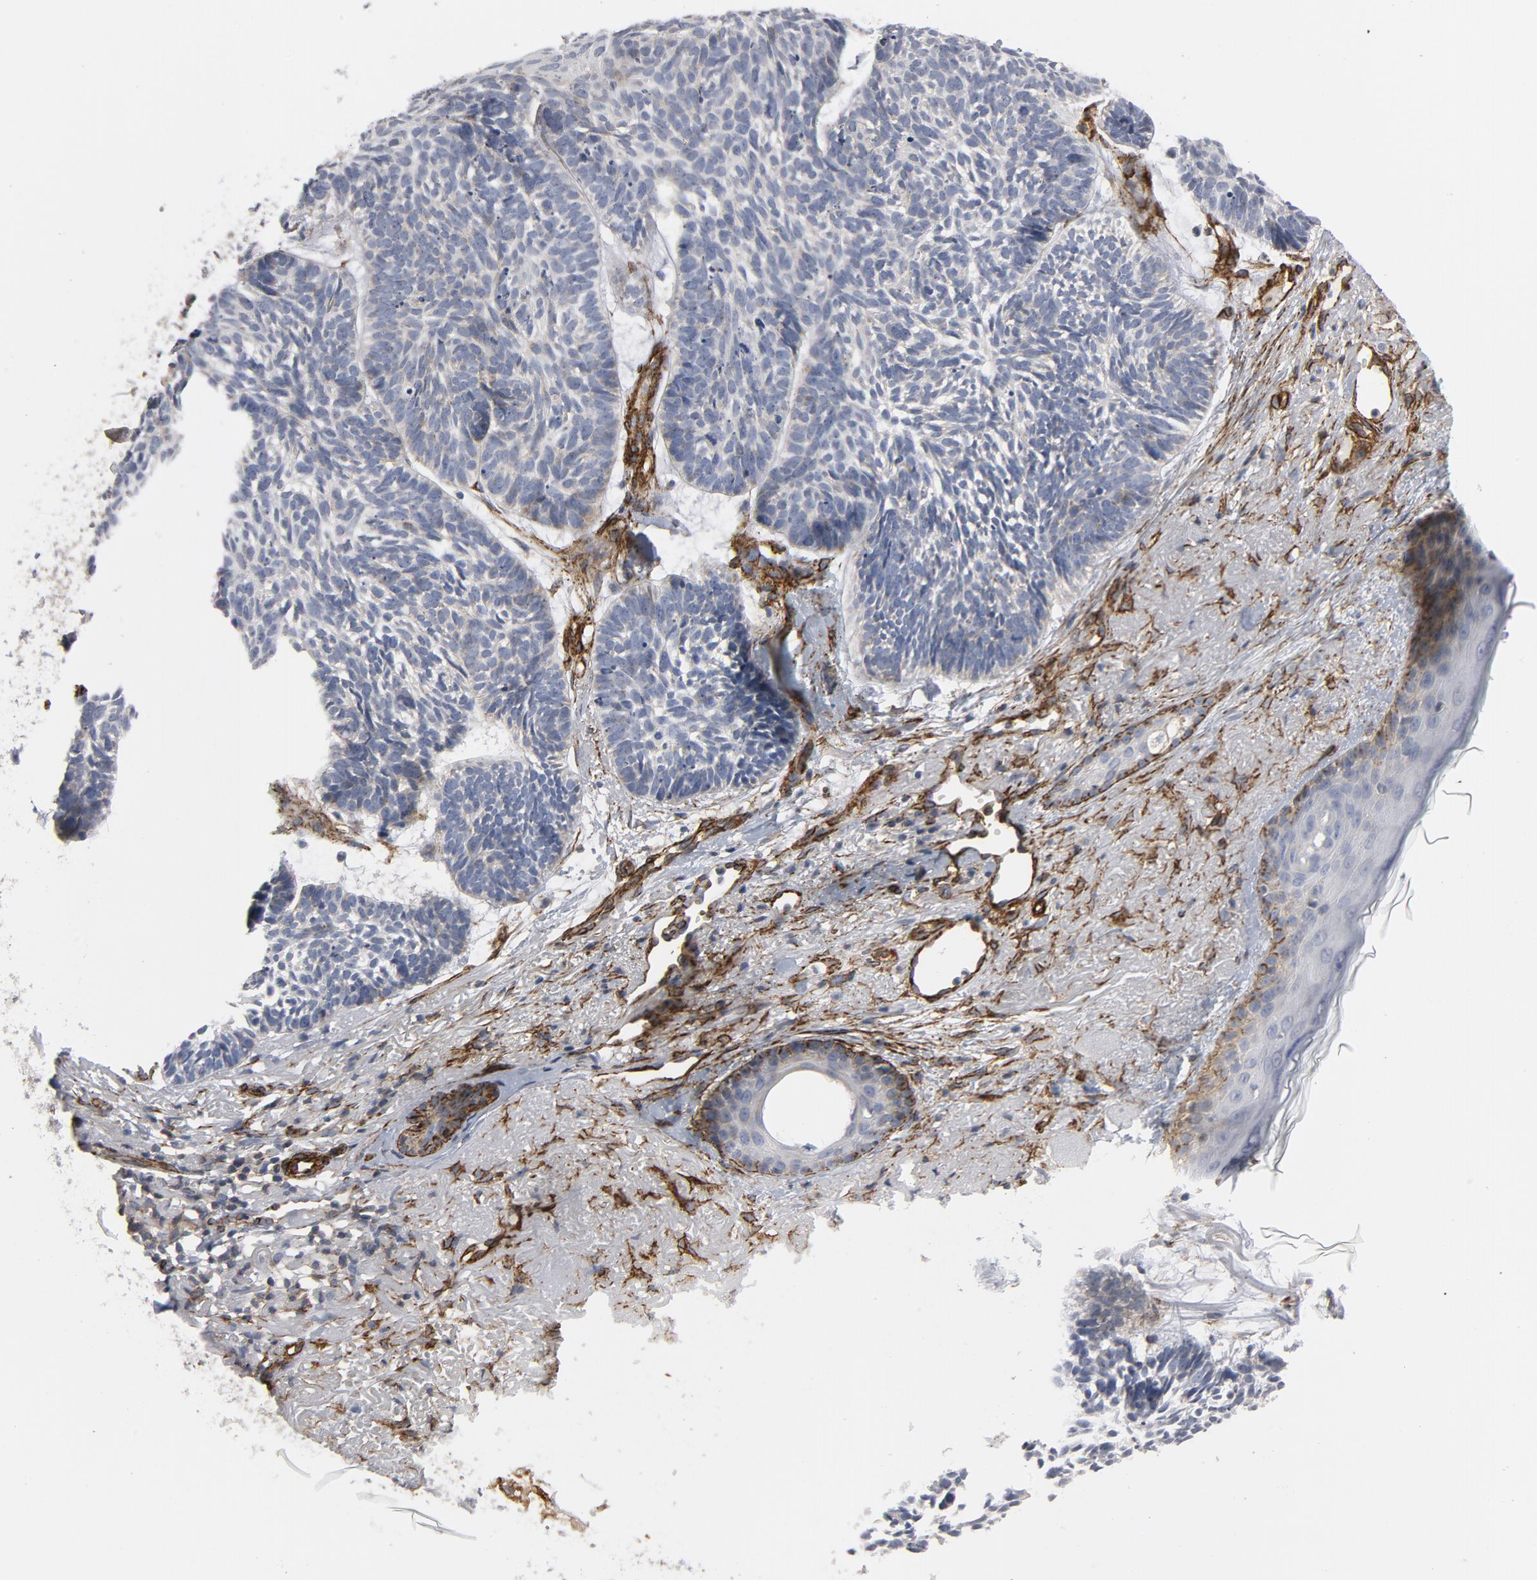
{"staining": {"intensity": "strong", "quantity": "<25%", "location": "cytoplasmic/membranous"}, "tissue": "skin cancer", "cell_type": "Tumor cells", "image_type": "cancer", "snomed": [{"axis": "morphology", "description": "Basal cell carcinoma"}, {"axis": "topography", "description": "Skin"}], "caption": "Basal cell carcinoma (skin) stained with a protein marker reveals strong staining in tumor cells.", "gene": "GNG2", "patient": {"sex": "female", "age": 87}}